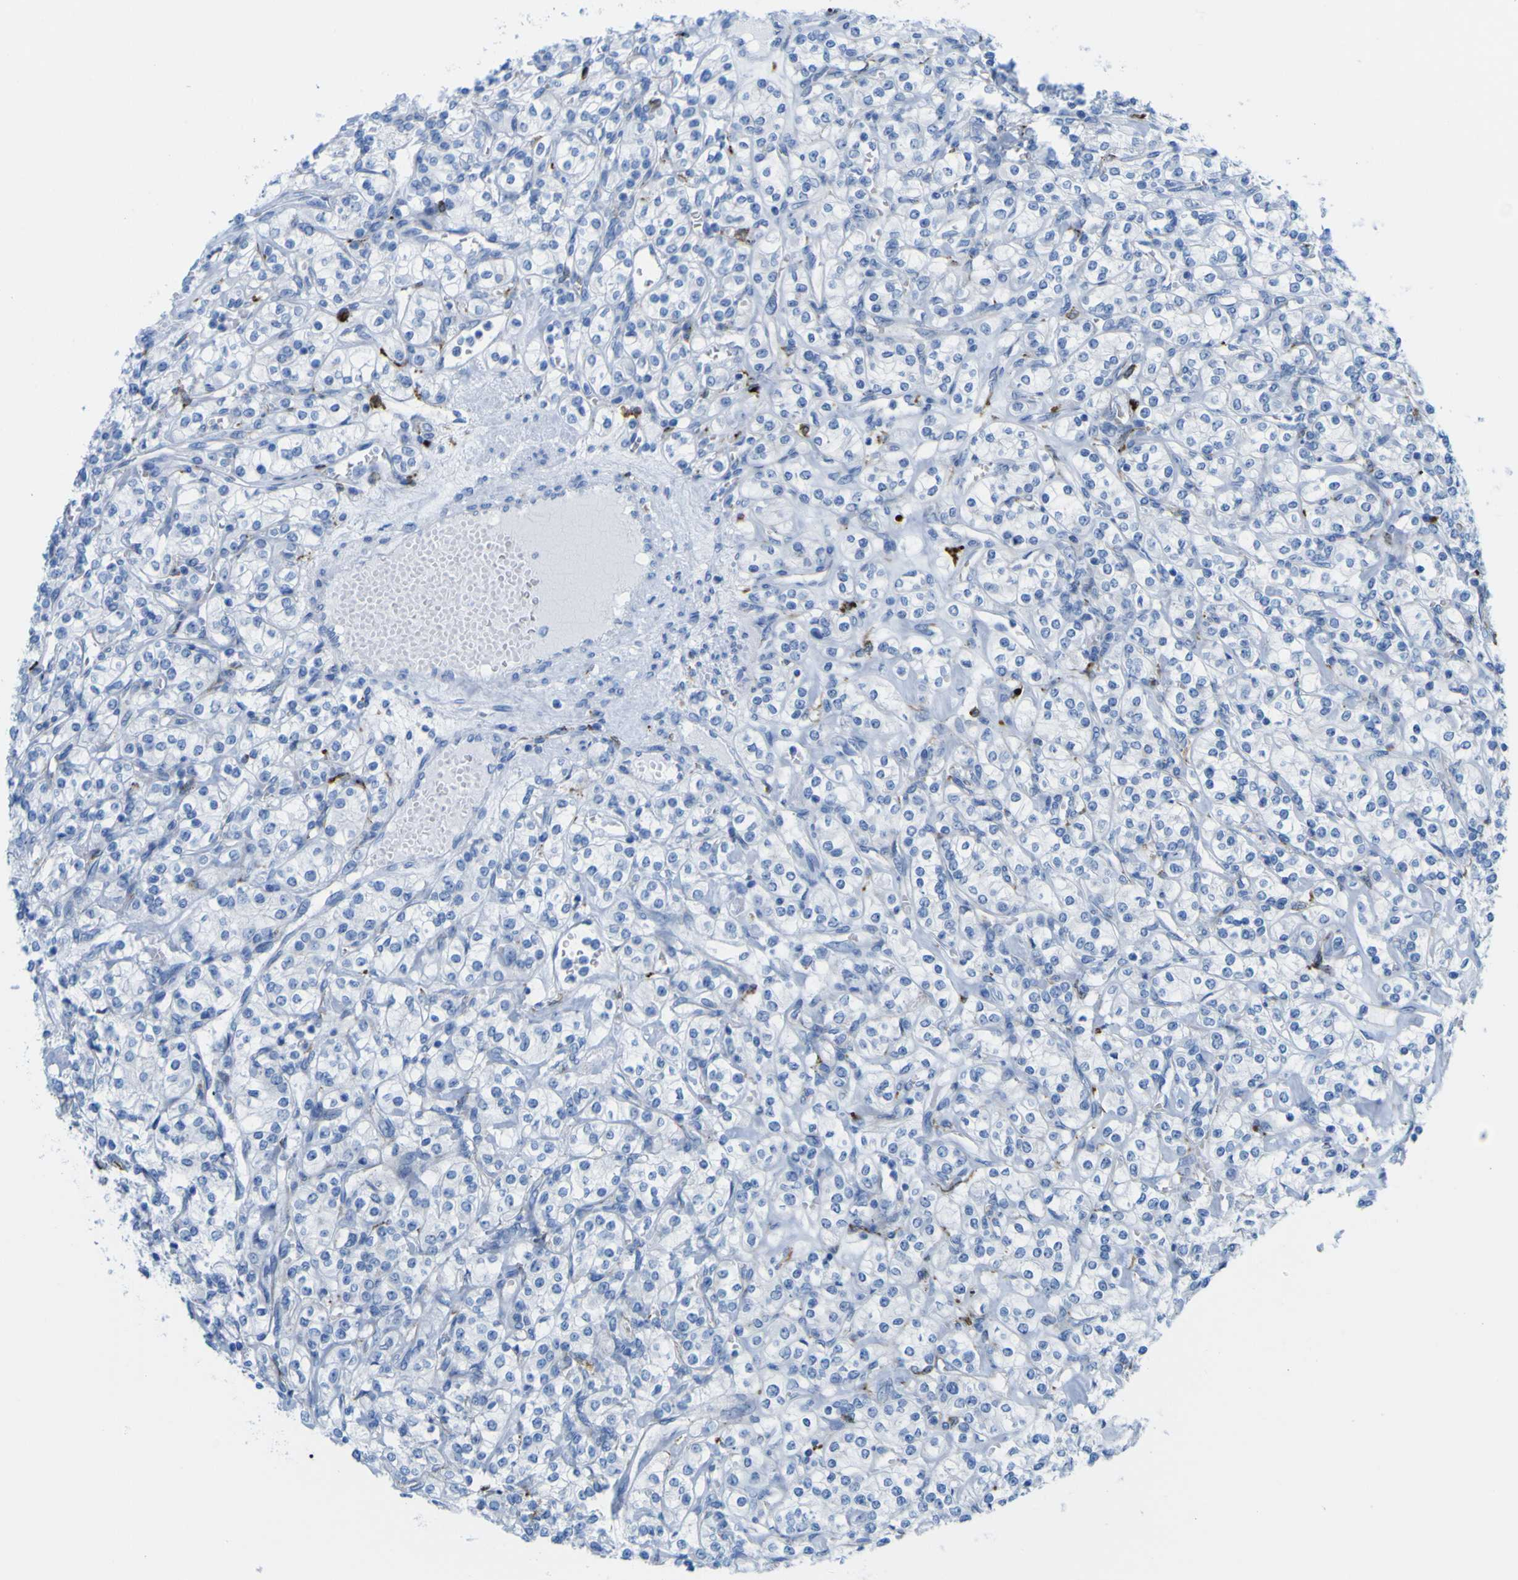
{"staining": {"intensity": "negative", "quantity": "none", "location": "none"}, "tissue": "renal cancer", "cell_type": "Tumor cells", "image_type": "cancer", "snomed": [{"axis": "morphology", "description": "Adenocarcinoma, NOS"}, {"axis": "topography", "description": "Kidney"}], "caption": "Histopathology image shows no protein positivity in tumor cells of renal cancer tissue.", "gene": "PLD3", "patient": {"sex": "male", "age": 77}}